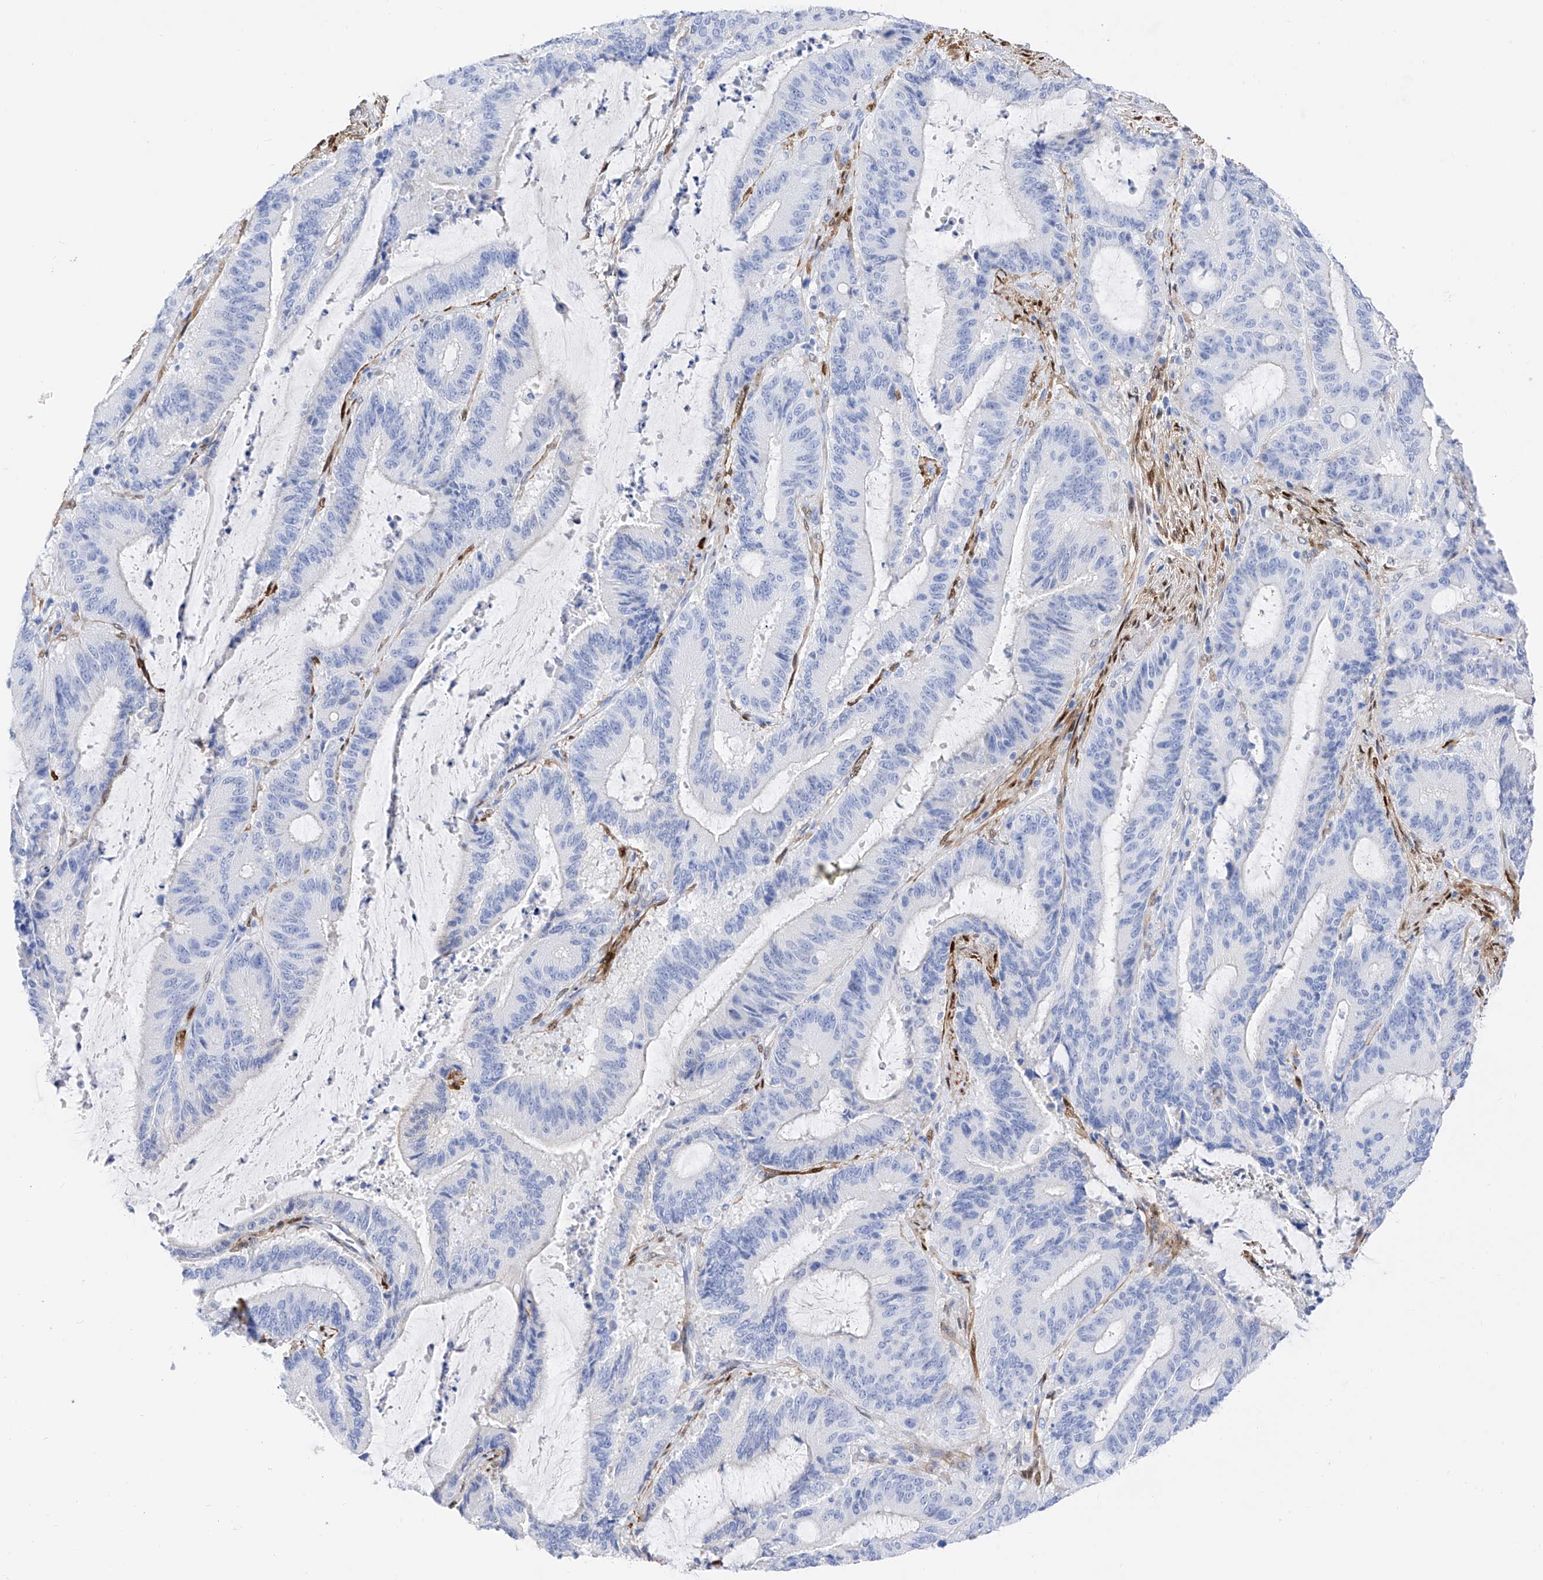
{"staining": {"intensity": "negative", "quantity": "none", "location": "none"}, "tissue": "liver cancer", "cell_type": "Tumor cells", "image_type": "cancer", "snomed": [{"axis": "morphology", "description": "Normal tissue, NOS"}, {"axis": "morphology", "description": "Cholangiocarcinoma"}, {"axis": "topography", "description": "Liver"}, {"axis": "topography", "description": "Peripheral nerve tissue"}], "caption": "A high-resolution micrograph shows immunohistochemistry (IHC) staining of cholangiocarcinoma (liver), which demonstrates no significant staining in tumor cells.", "gene": "TRPC7", "patient": {"sex": "female", "age": 73}}